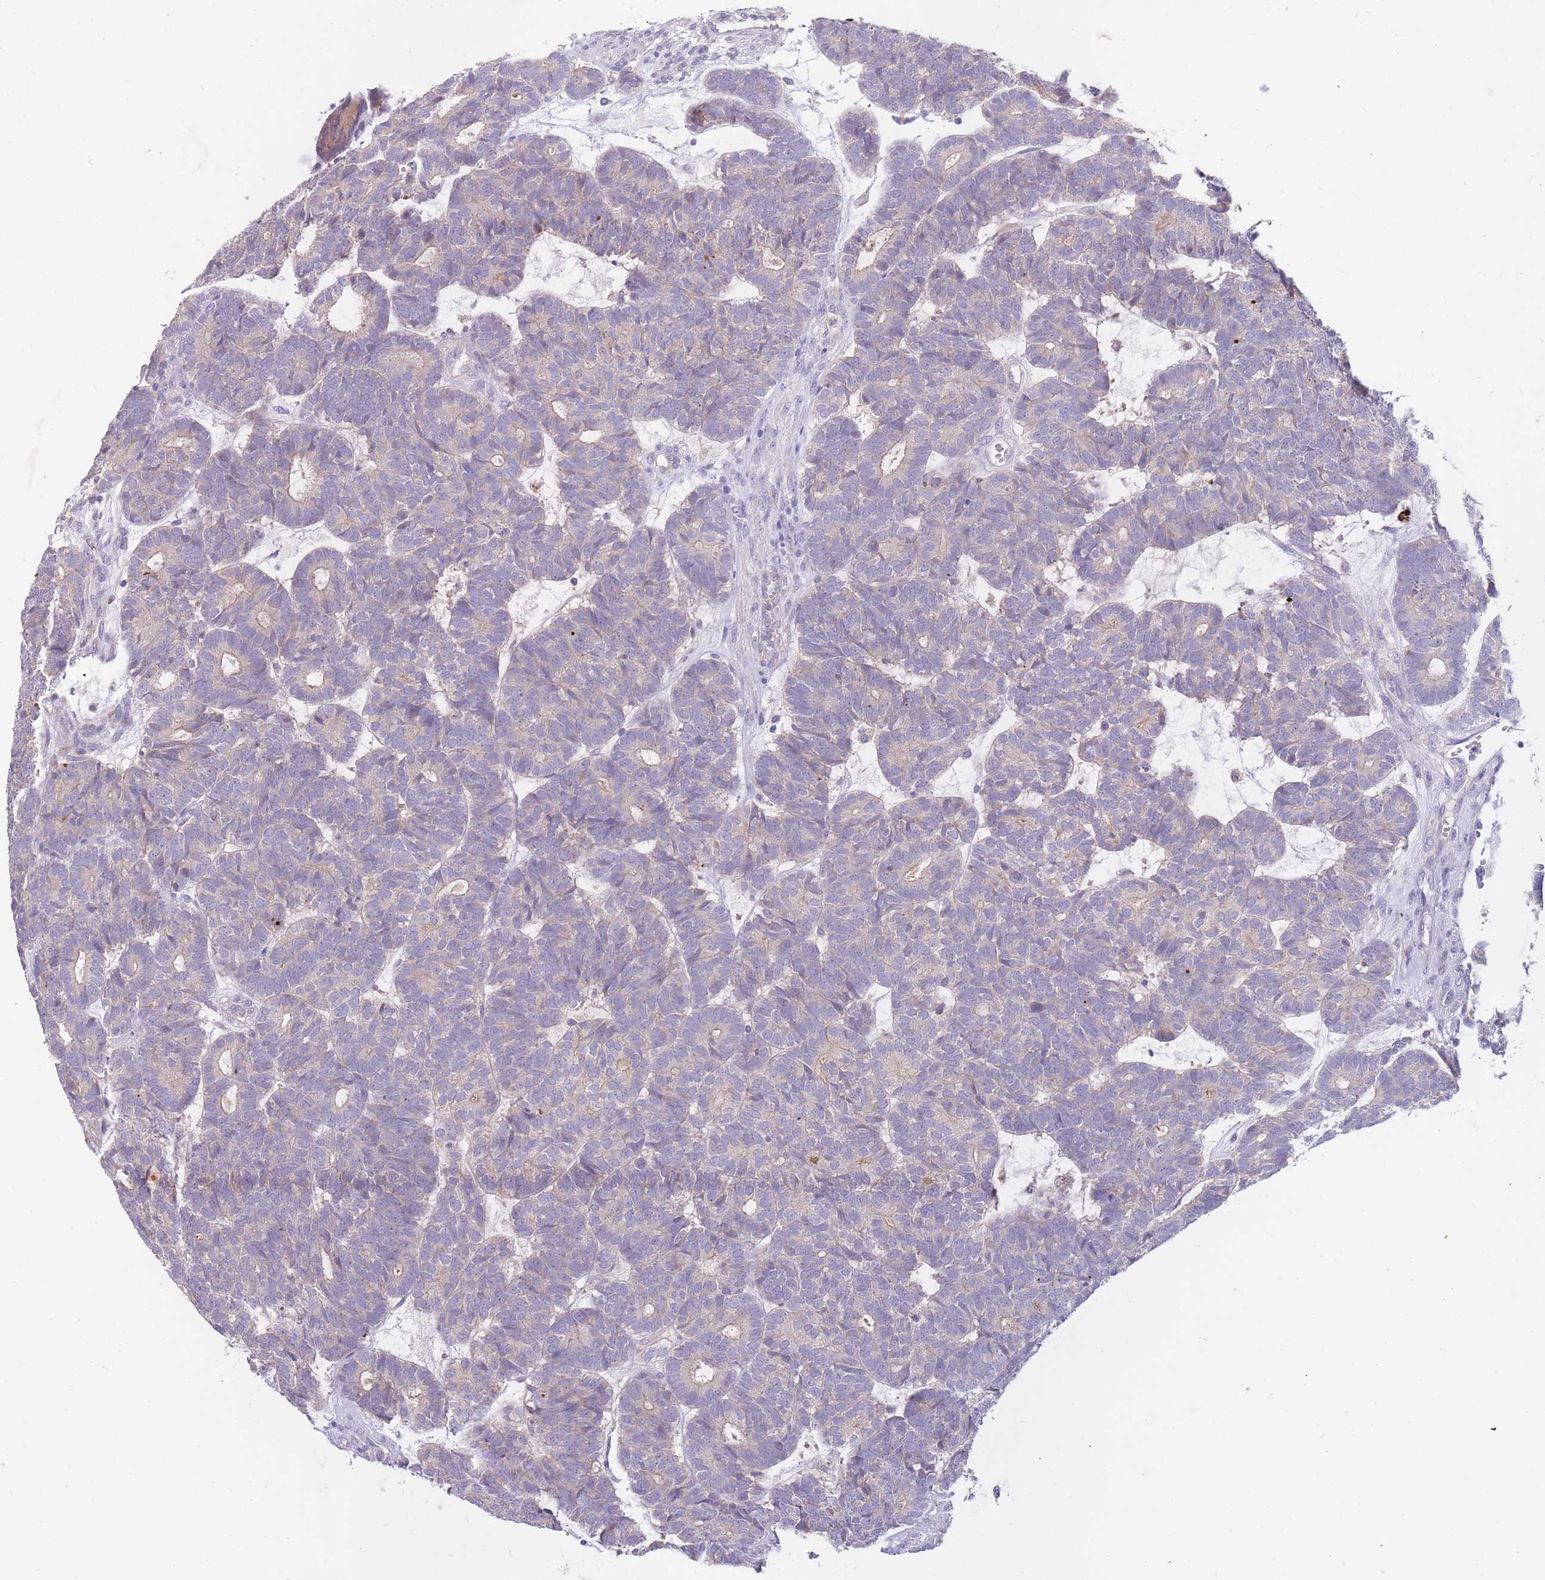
{"staining": {"intensity": "negative", "quantity": "none", "location": "none"}, "tissue": "head and neck cancer", "cell_type": "Tumor cells", "image_type": "cancer", "snomed": [{"axis": "morphology", "description": "Adenocarcinoma, NOS"}, {"axis": "topography", "description": "Head-Neck"}], "caption": "Tumor cells are negative for protein expression in human head and neck adenocarcinoma. (Immunohistochemistry, brightfield microscopy, high magnification).", "gene": "BORCS5", "patient": {"sex": "female", "age": 81}}